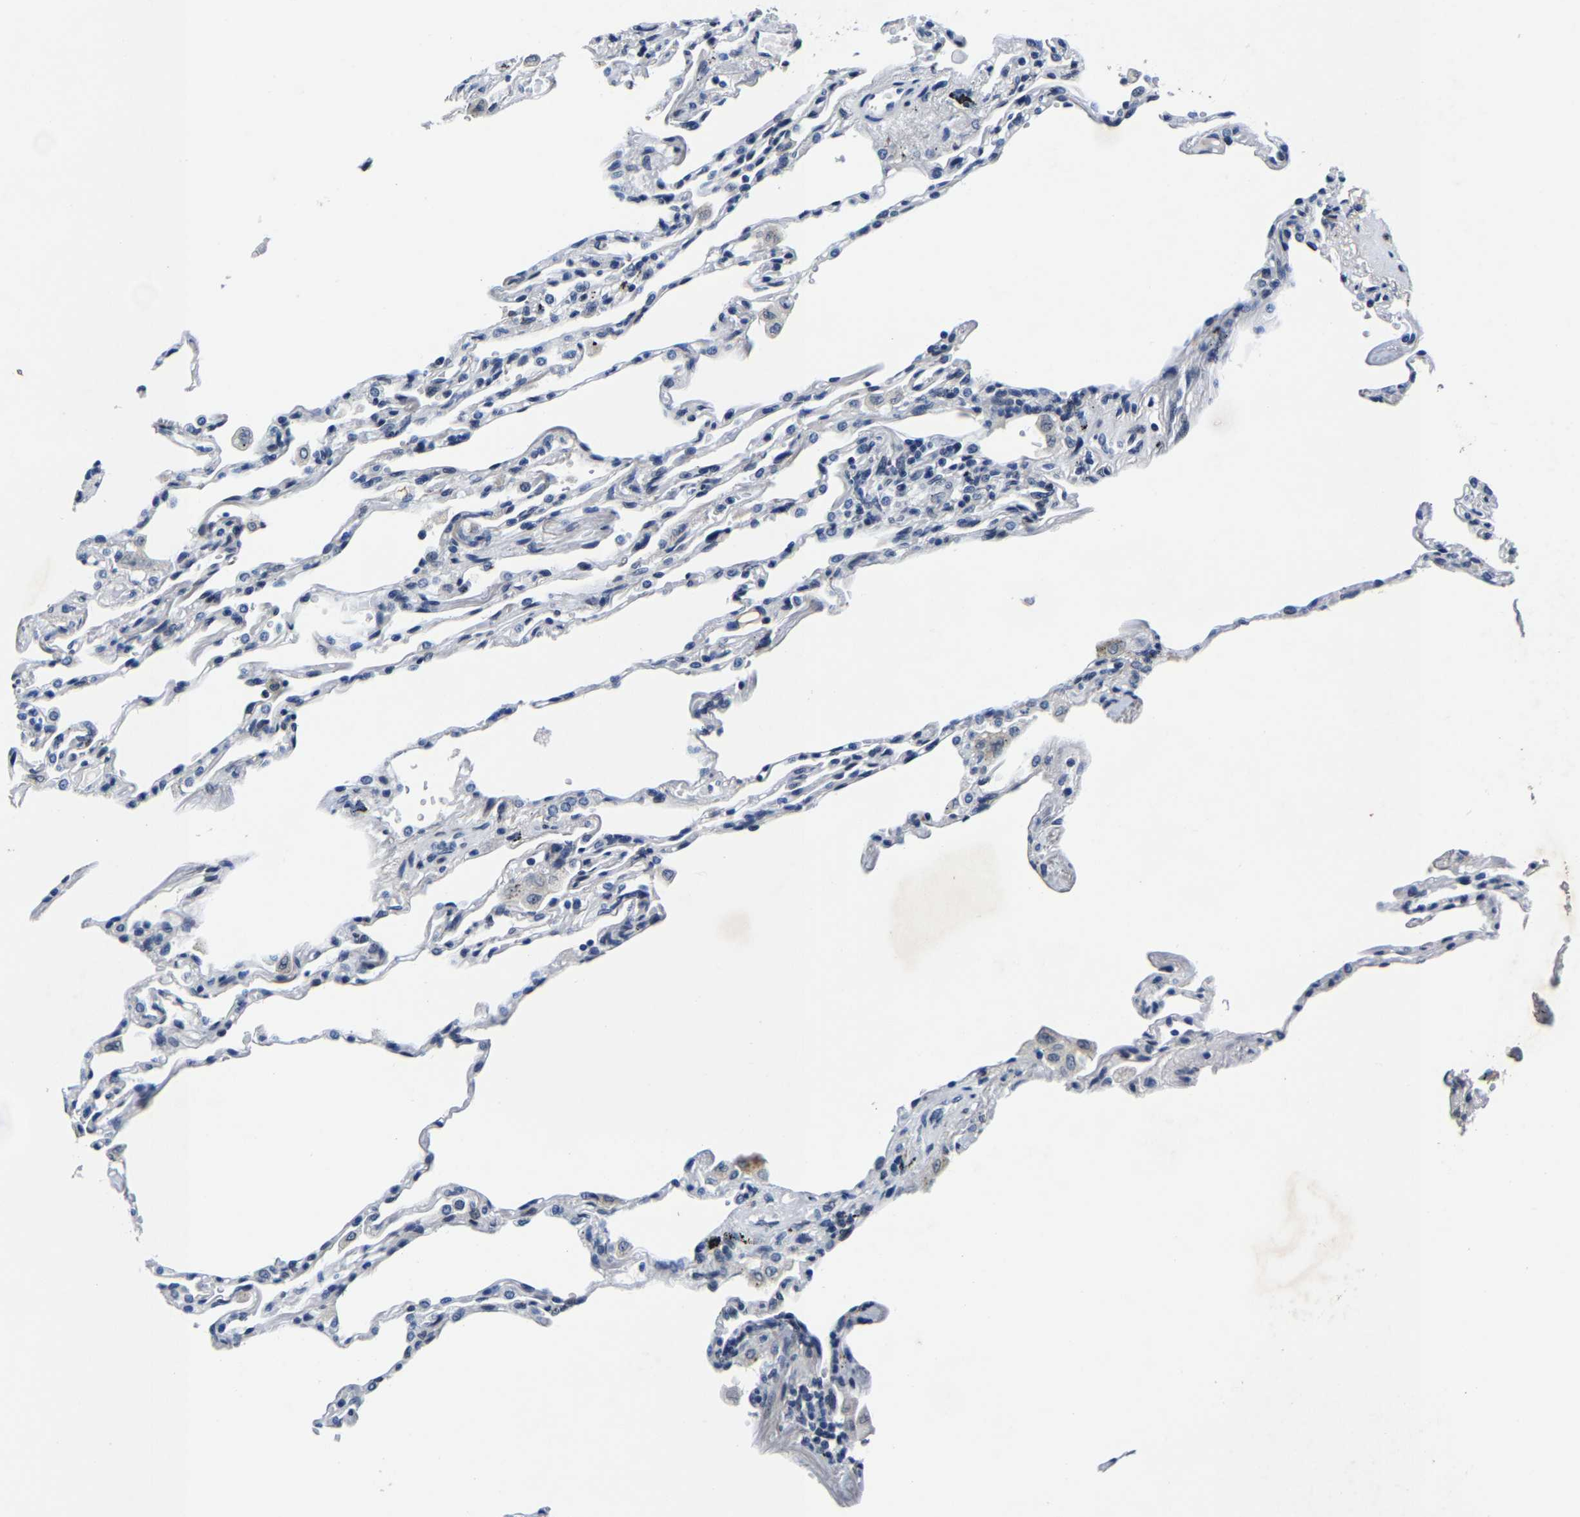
{"staining": {"intensity": "negative", "quantity": "none", "location": "none"}, "tissue": "lung", "cell_type": "Alveolar cells", "image_type": "normal", "snomed": [{"axis": "morphology", "description": "Normal tissue, NOS"}, {"axis": "topography", "description": "Lung"}], "caption": "Immunohistochemistry histopathology image of benign lung stained for a protein (brown), which displays no staining in alveolar cells. (DAB (3,3'-diaminobenzidine) immunohistochemistry, high magnification).", "gene": "UBN2", "patient": {"sex": "male", "age": 59}}